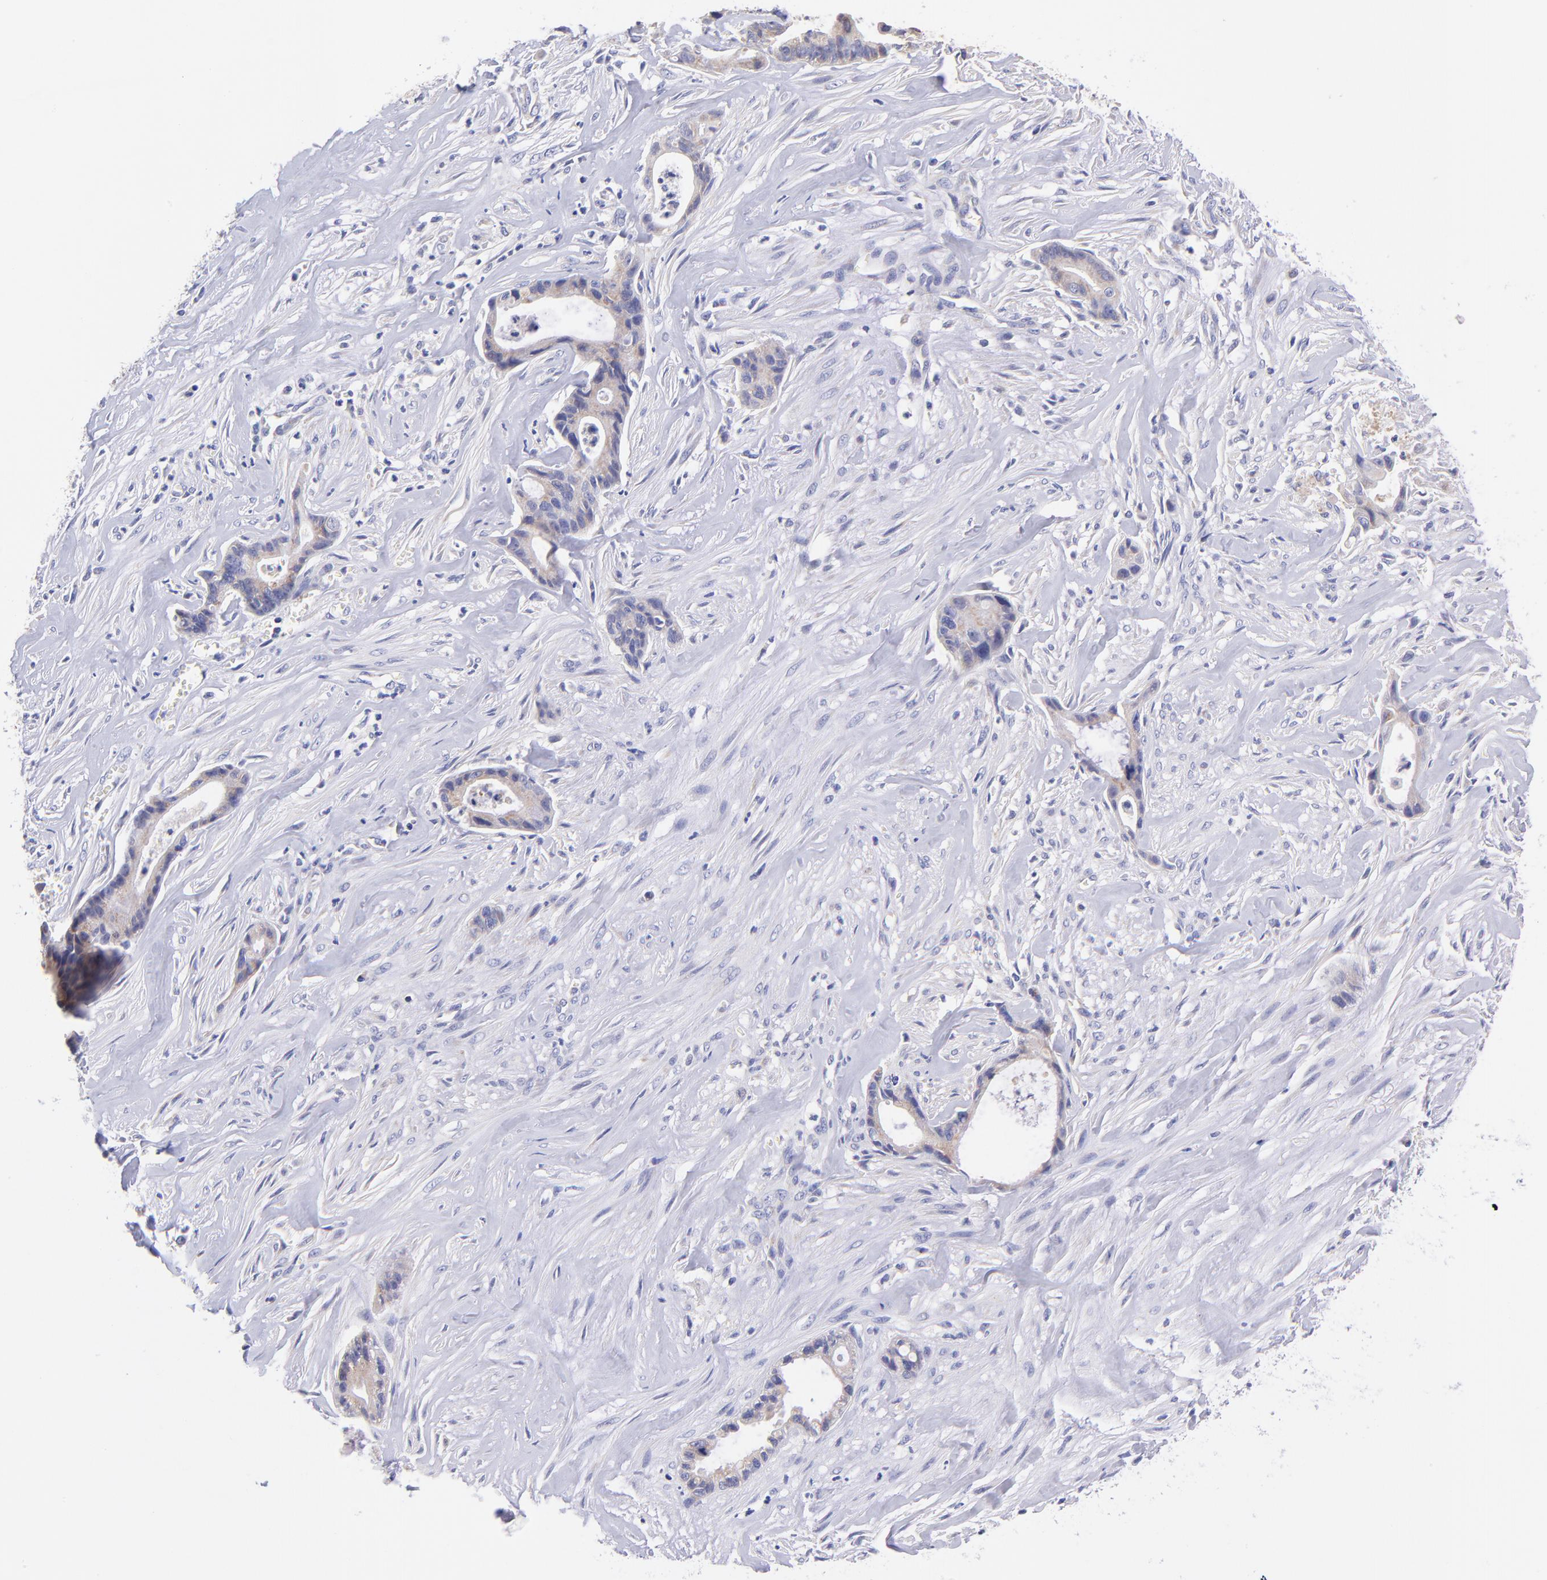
{"staining": {"intensity": "weak", "quantity": "25%-75%", "location": "cytoplasmic/membranous"}, "tissue": "liver cancer", "cell_type": "Tumor cells", "image_type": "cancer", "snomed": [{"axis": "morphology", "description": "Cholangiocarcinoma"}, {"axis": "topography", "description": "Liver"}], "caption": "An immunohistochemistry image of neoplastic tissue is shown. Protein staining in brown labels weak cytoplasmic/membranous positivity in liver cancer (cholangiocarcinoma) within tumor cells.", "gene": "NDUFB7", "patient": {"sex": "female", "age": 55}}